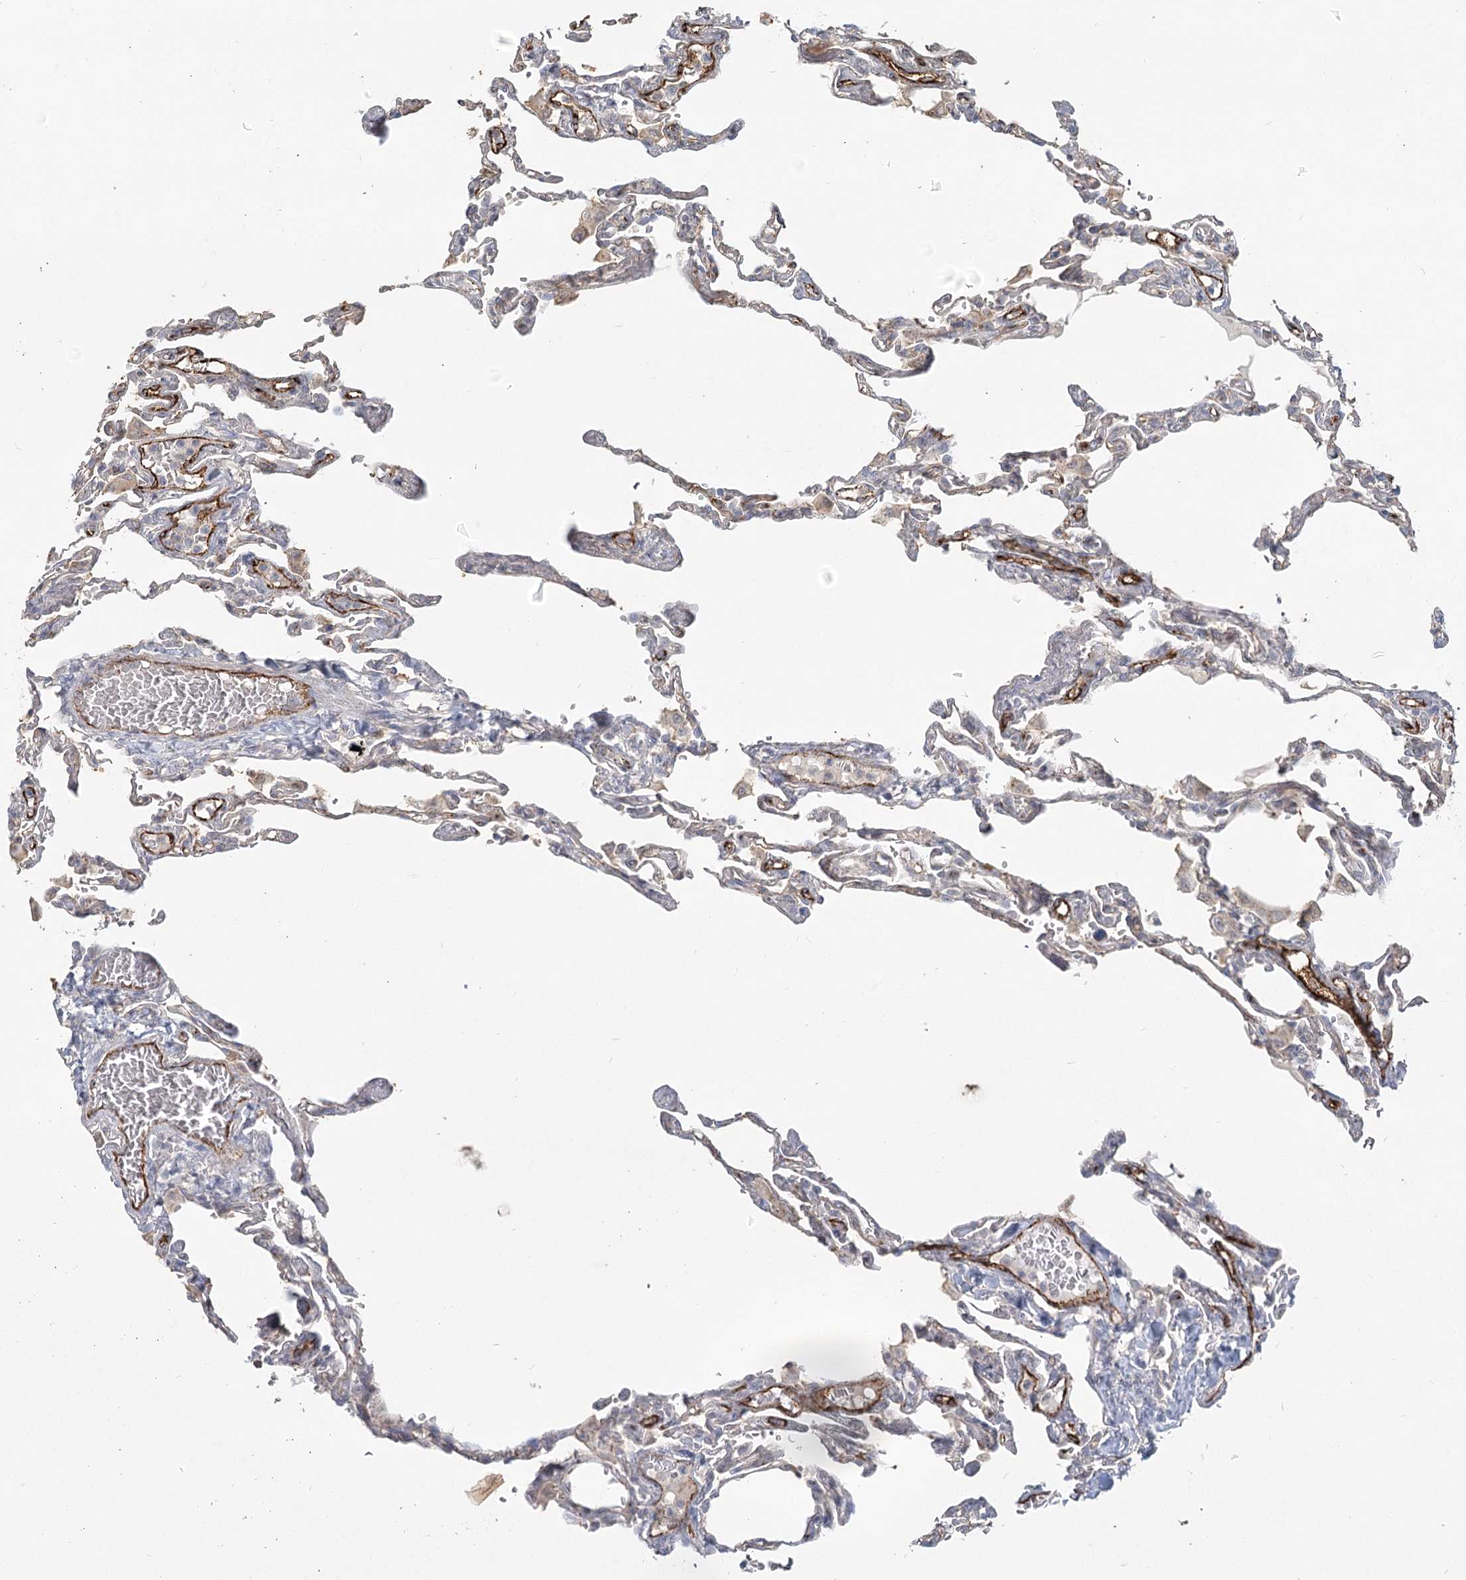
{"staining": {"intensity": "weak", "quantity": "<25%", "location": "cytoplasmic/membranous"}, "tissue": "lung", "cell_type": "Alveolar cells", "image_type": "normal", "snomed": [{"axis": "morphology", "description": "Normal tissue, NOS"}, {"axis": "topography", "description": "Lung"}], "caption": "Immunohistochemistry (IHC) of unremarkable human lung exhibits no staining in alveolar cells.", "gene": "KBTBD4", "patient": {"sex": "male", "age": 21}}